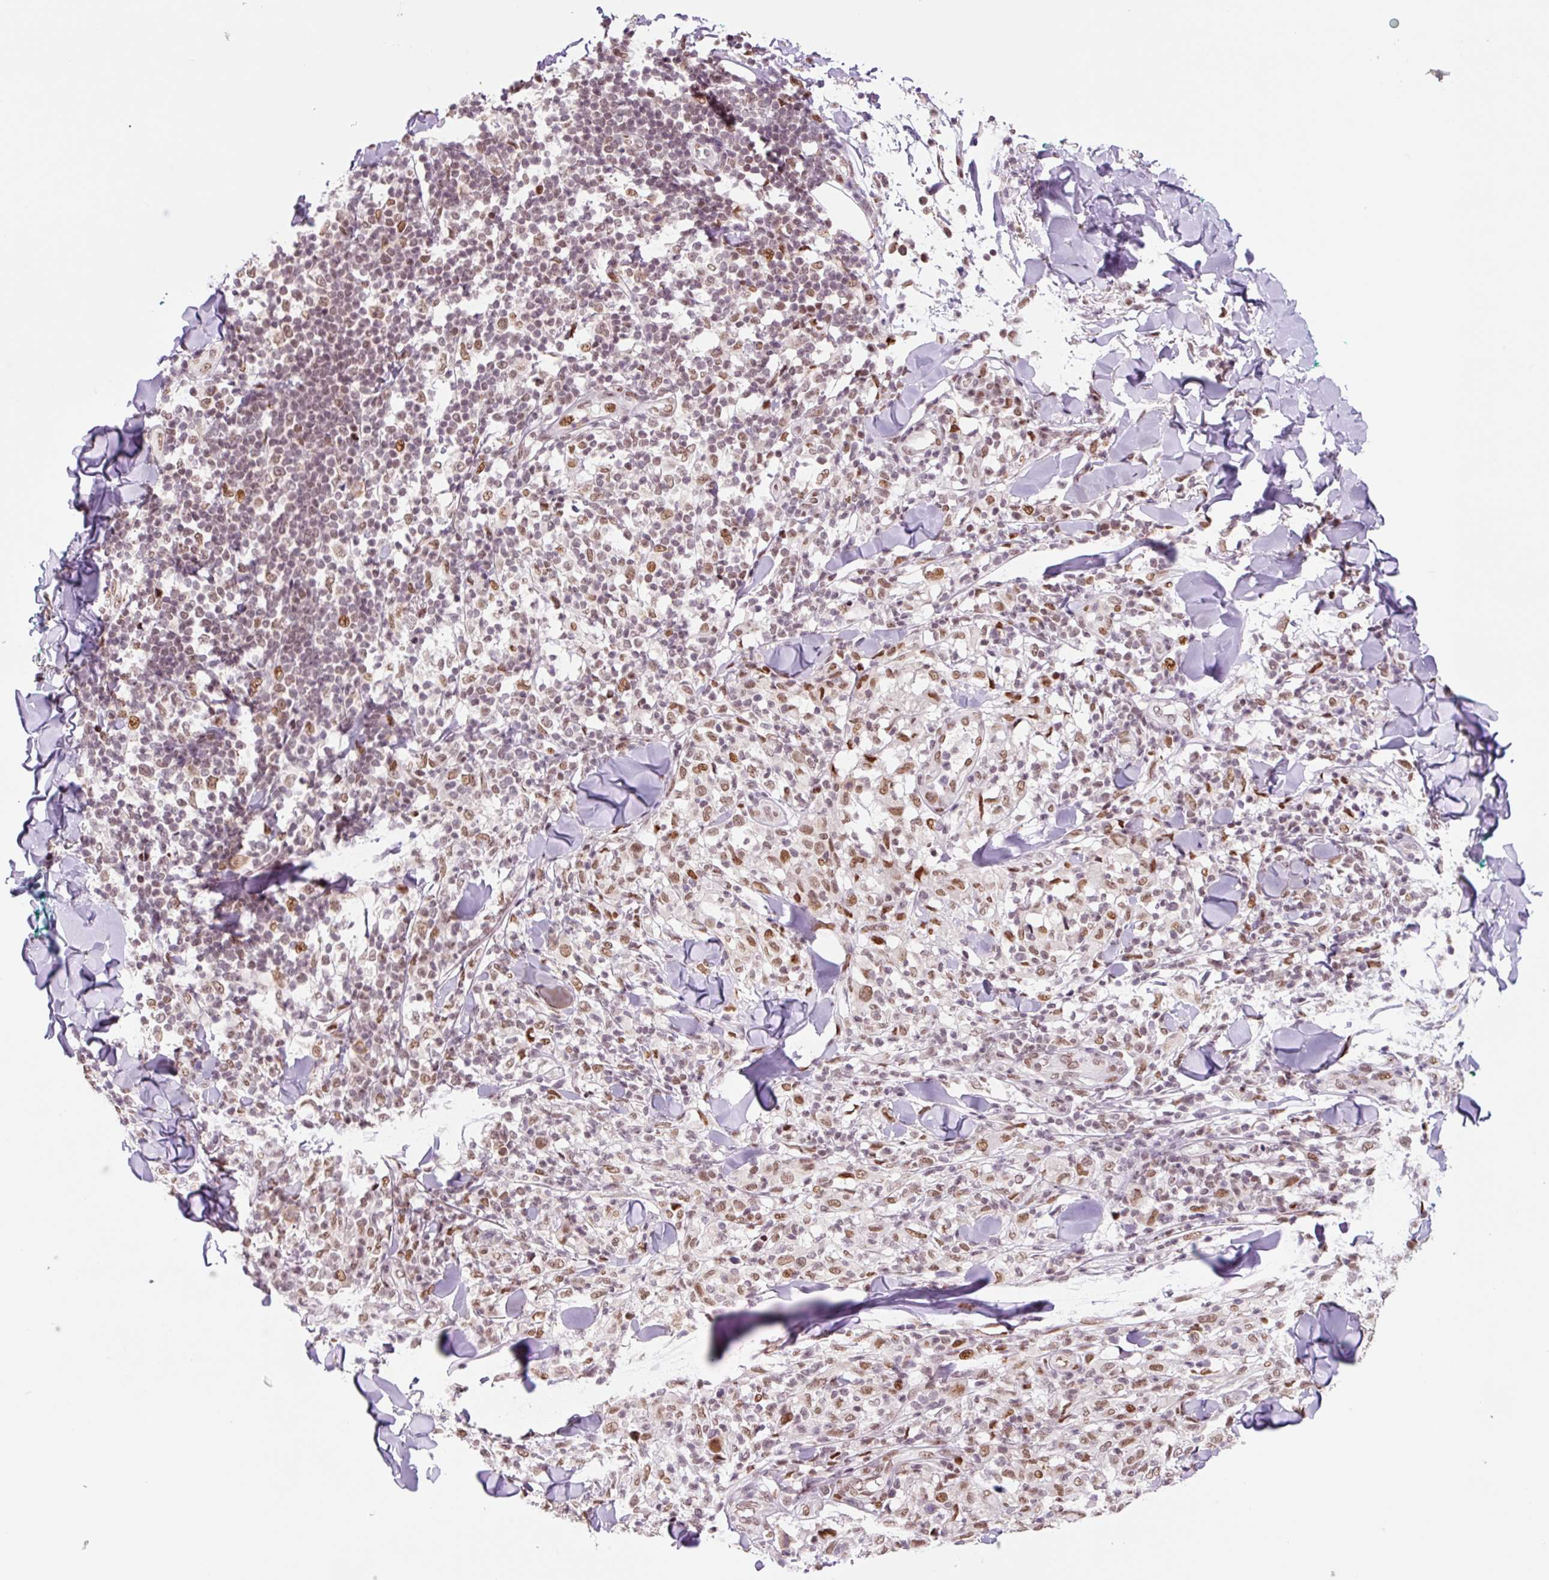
{"staining": {"intensity": "moderate", "quantity": ">75%", "location": "nuclear"}, "tissue": "melanoma", "cell_type": "Tumor cells", "image_type": "cancer", "snomed": [{"axis": "morphology", "description": "Malignant melanoma, NOS"}, {"axis": "topography", "description": "Skin"}], "caption": "High-magnification brightfield microscopy of melanoma stained with DAB (brown) and counterstained with hematoxylin (blue). tumor cells exhibit moderate nuclear staining is seen in about>75% of cells.", "gene": "CCNL2", "patient": {"sex": "male", "age": 66}}